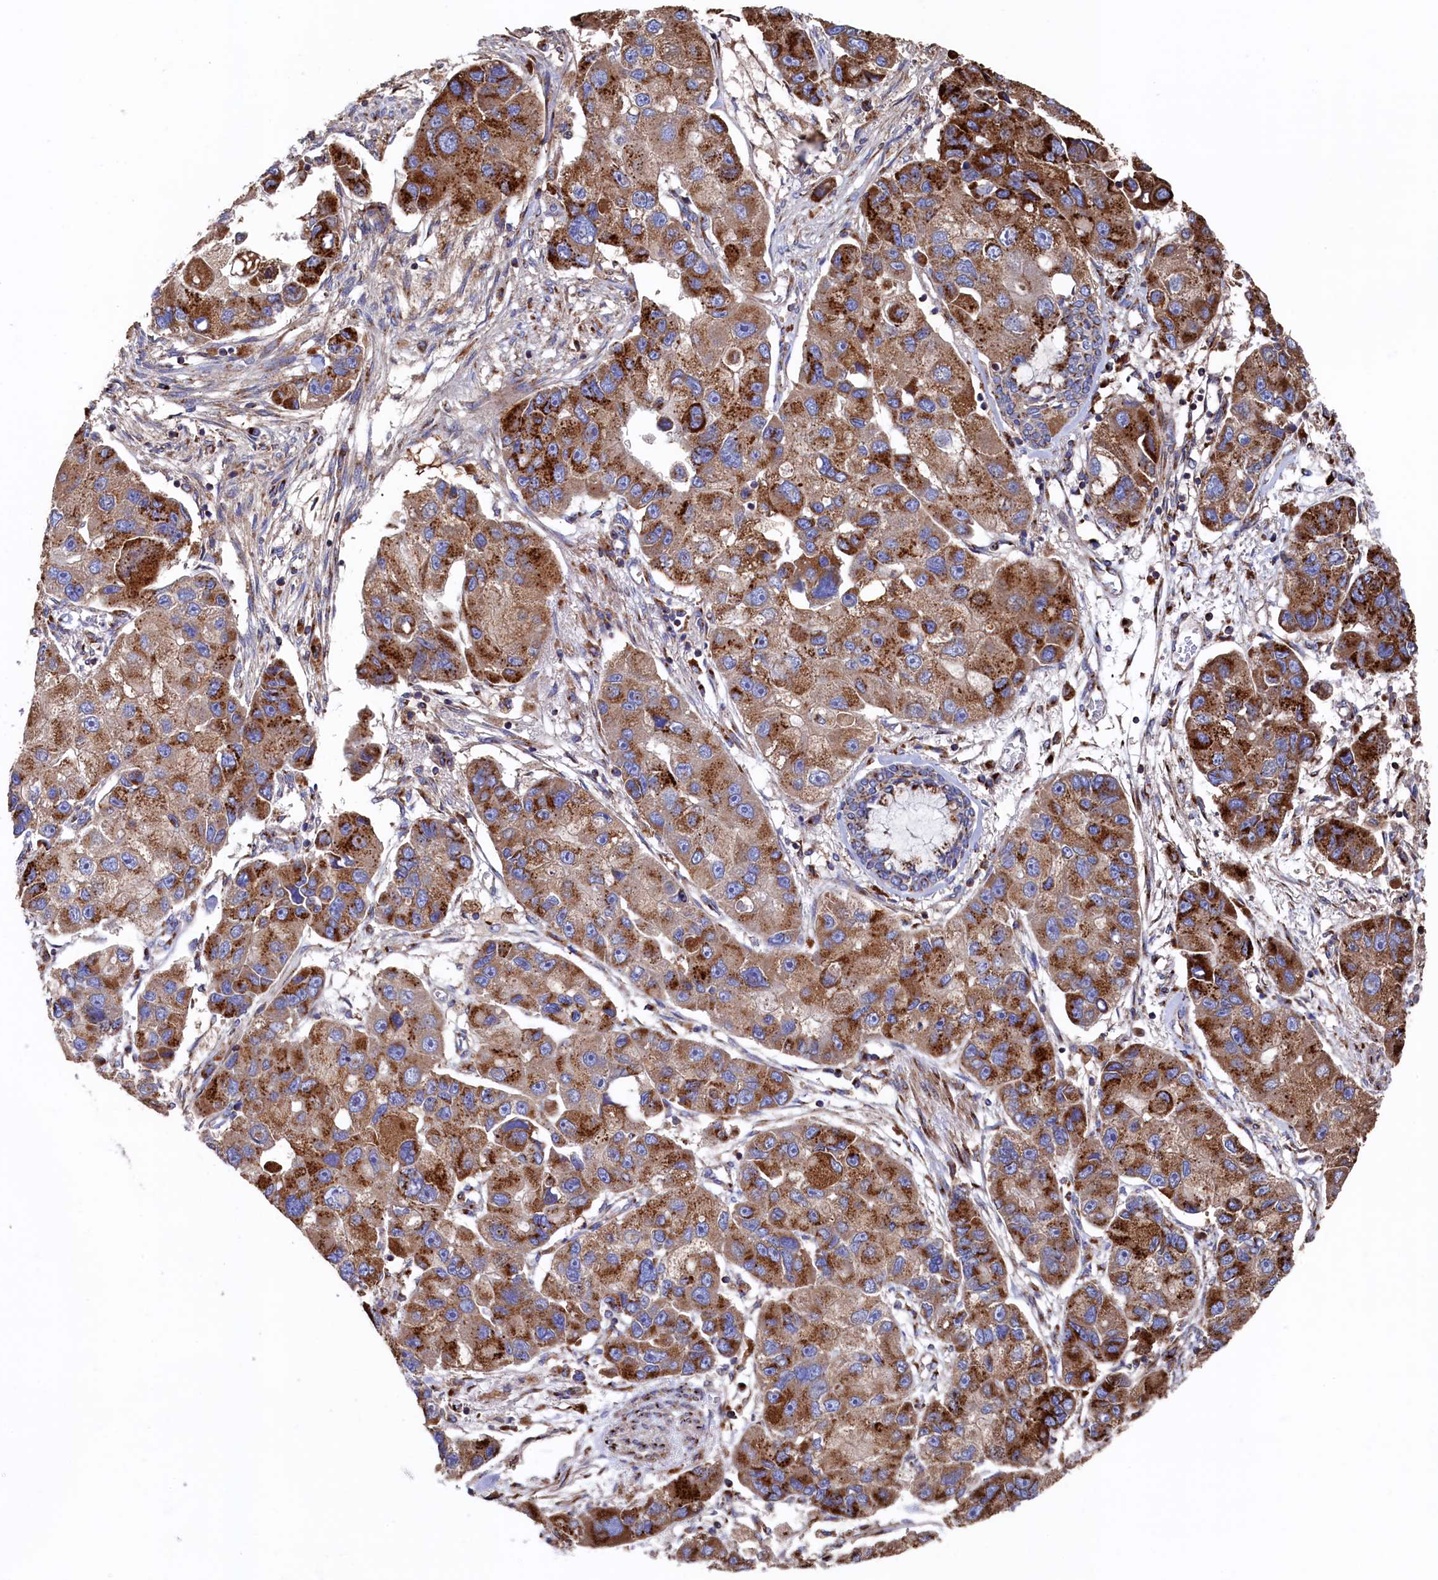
{"staining": {"intensity": "strong", "quantity": ">75%", "location": "cytoplasmic/membranous"}, "tissue": "lung cancer", "cell_type": "Tumor cells", "image_type": "cancer", "snomed": [{"axis": "morphology", "description": "Adenocarcinoma, NOS"}, {"axis": "topography", "description": "Lung"}], "caption": "A high amount of strong cytoplasmic/membranous staining is identified in about >75% of tumor cells in lung cancer (adenocarcinoma) tissue. The staining was performed using DAB (3,3'-diaminobenzidine) to visualize the protein expression in brown, while the nuclei were stained in blue with hematoxylin (Magnification: 20x).", "gene": "PRRC1", "patient": {"sex": "female", "age": 54}}